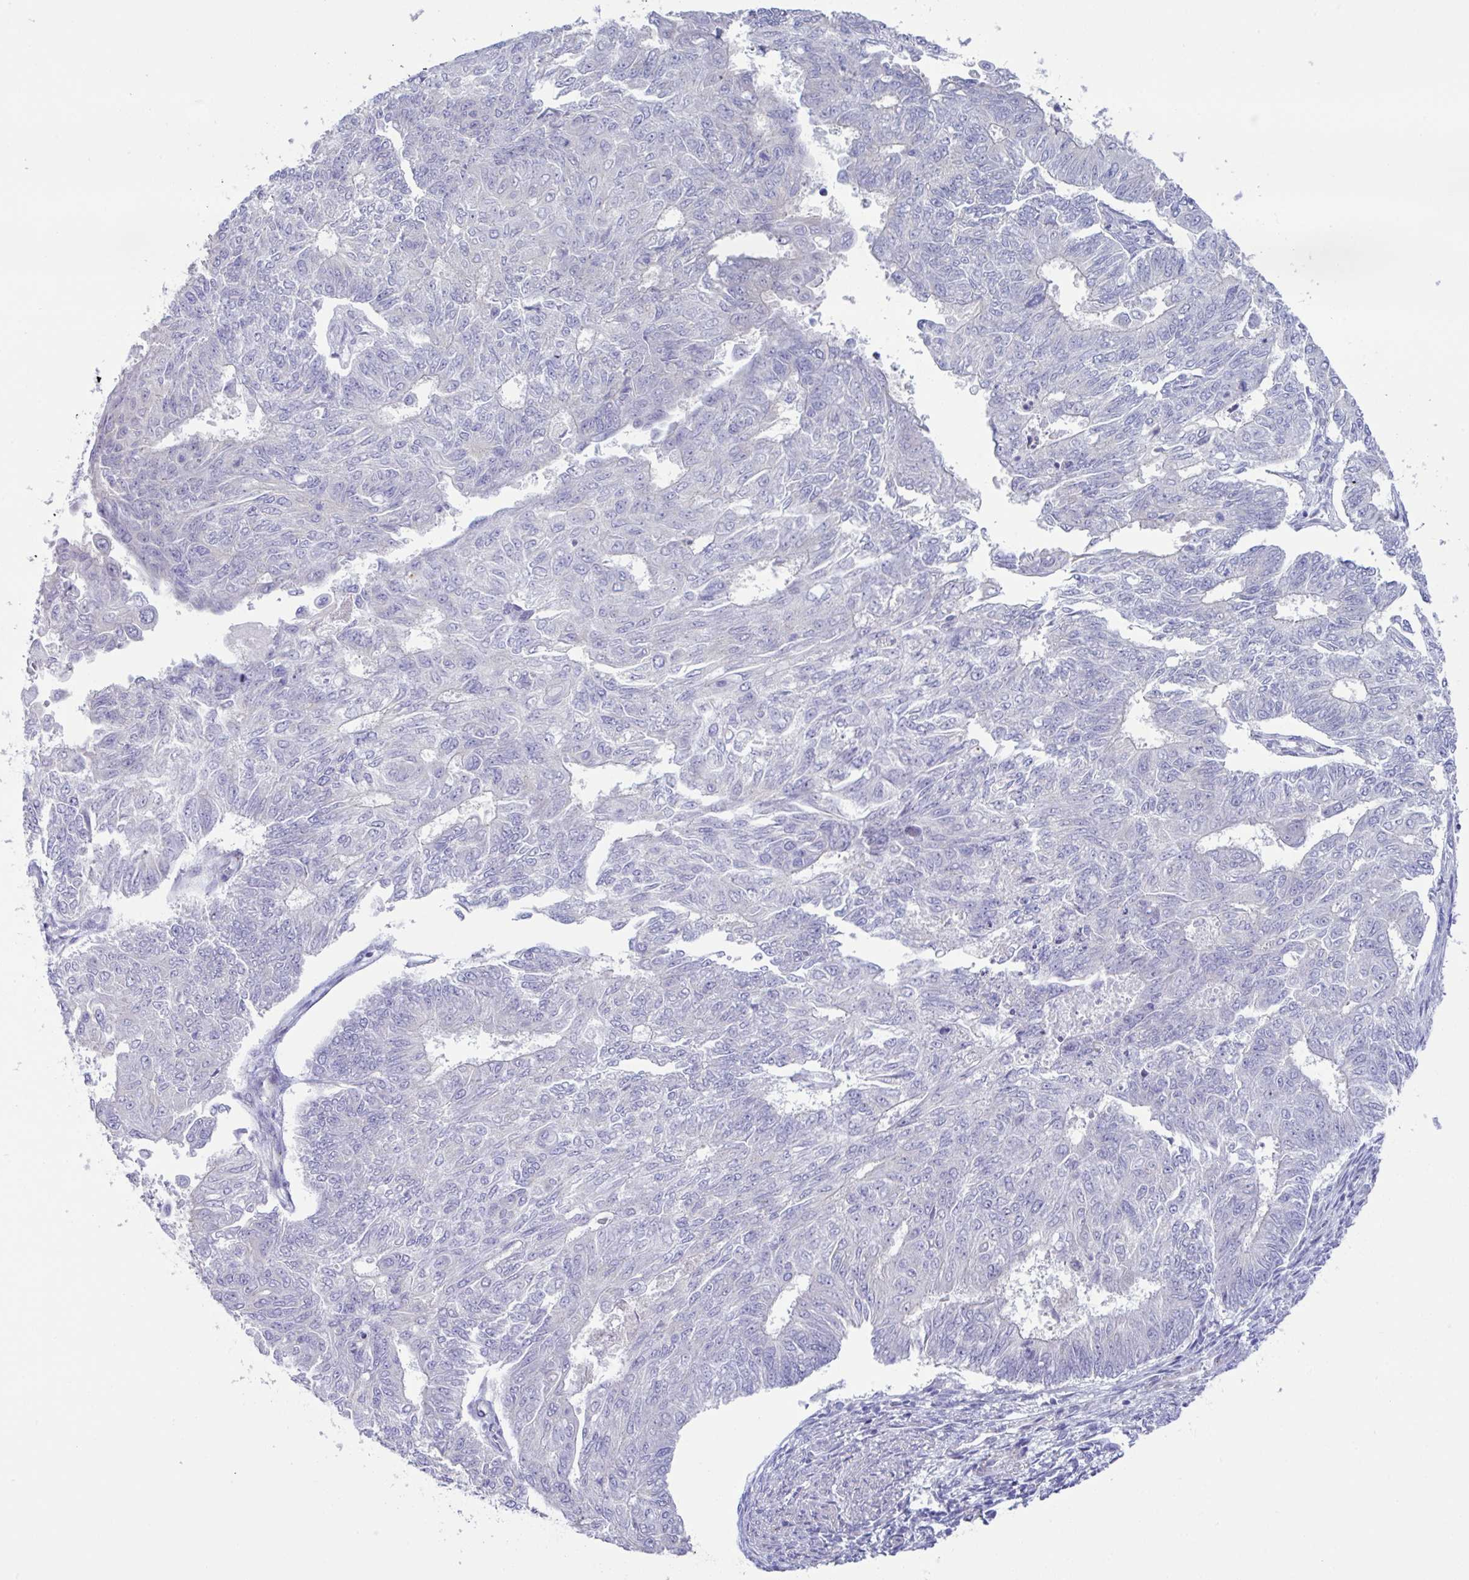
{"staining": {"intensity": "negative", "quantity": "none", "location": "none"}, "tissue": "endometrial cancer", "cell_type": "Tumor cells", "image_type": "cancer", "snomed": [{"axis": "morphology", "description": "Adenocarcinoma, NOS"}, {"axis": "topography", "description": "Endometrium"}], "caption": "DAB immunohistochemical staining of endometrial cancer (adenocarcinoma) exhibits no significant positivity in tumor cells.", "gene": "MED11", "patient": {"sex": "female", "age": 32}}